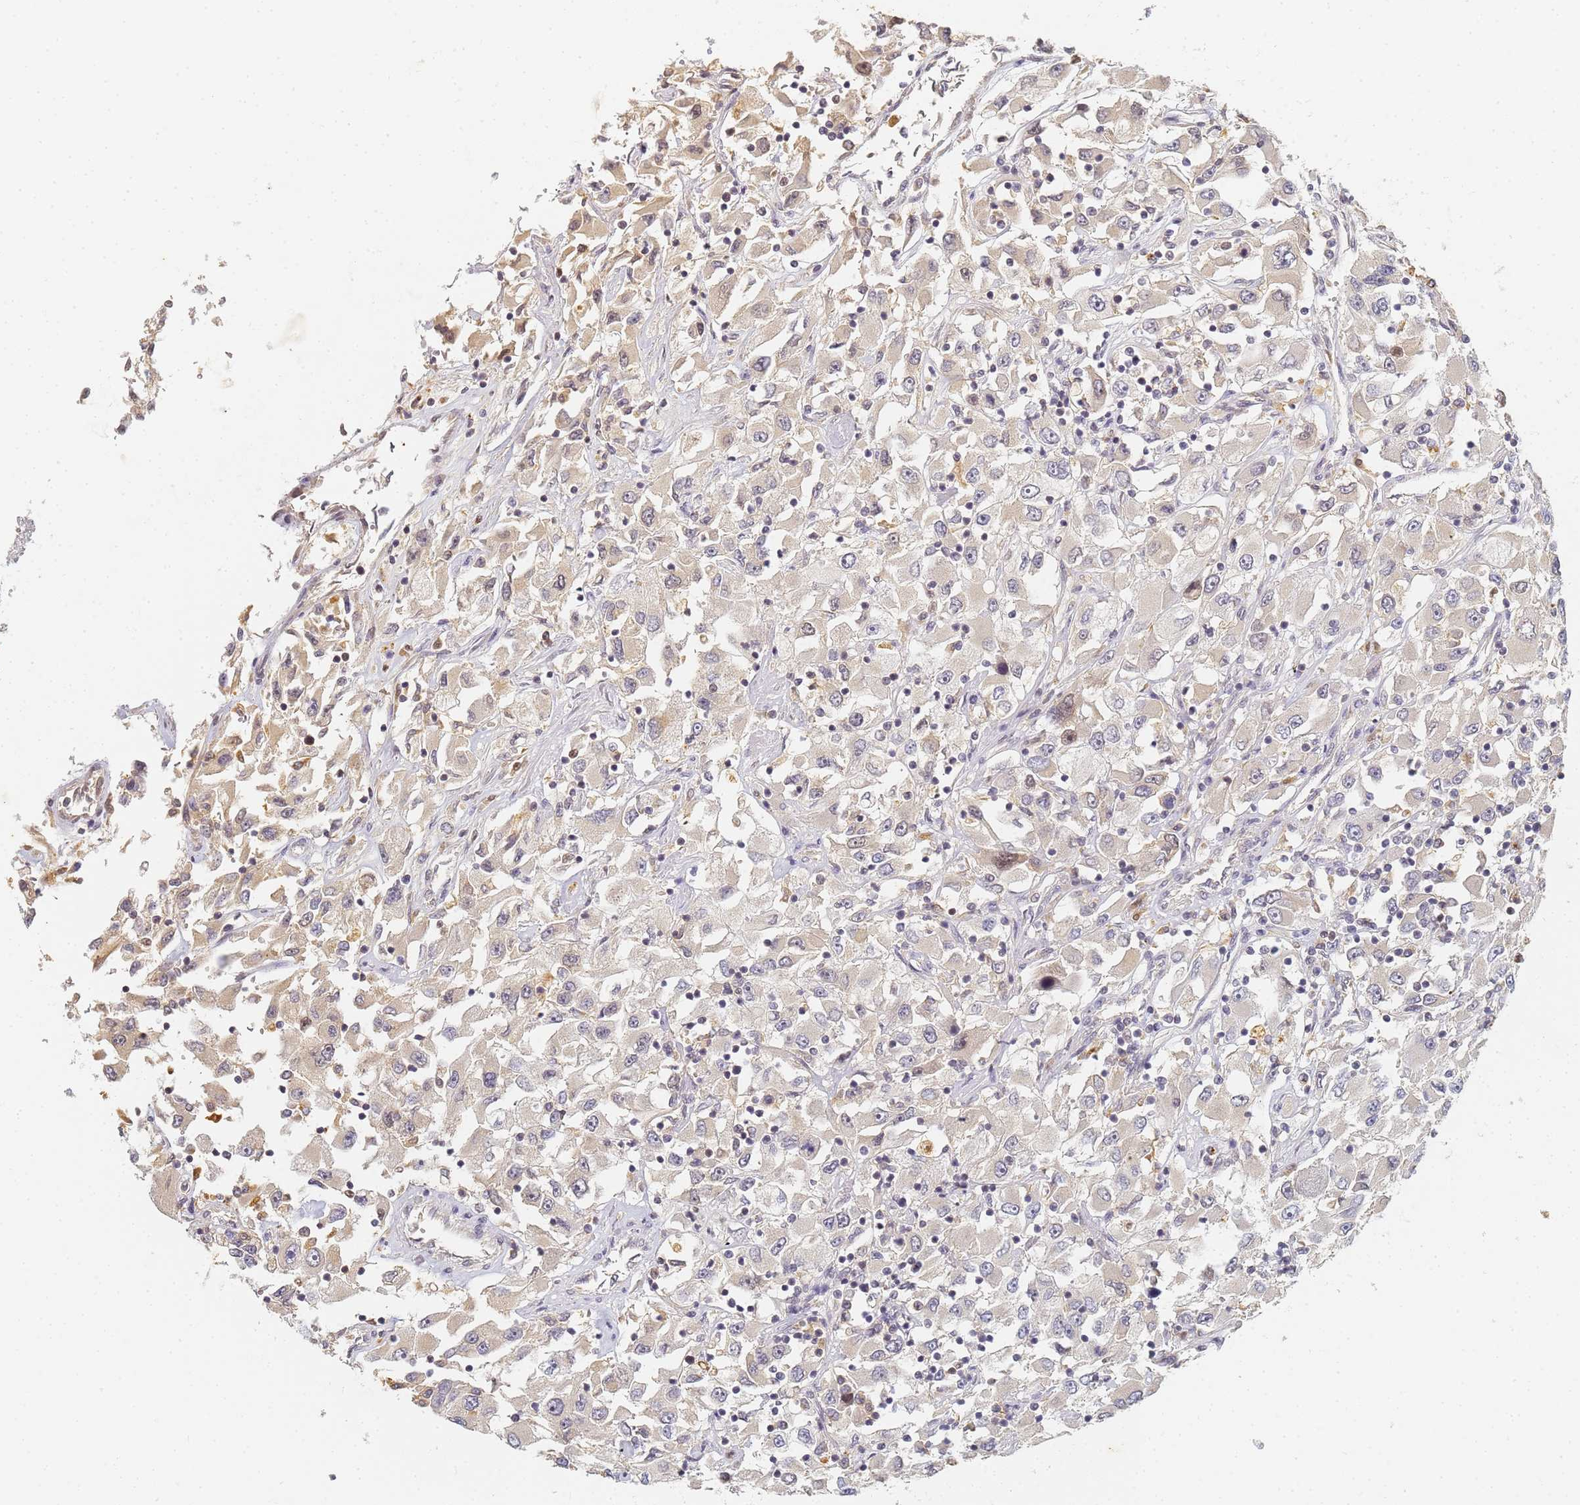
{"staining": {"intensity": "weak", "quantity": "<25%", "location": "cytoplasmic/membranous"}, "tissue": "renal cancer", "cell_type": "Tumor cells", "image_type": "cancer", "snomed": [{"axis": "morphology", "description": "Adenocarcinoma, NOS"}, {"axis": "topography", "description": "Kidney"}], "caption": "Immunohistochemistry (IHC) photomicrograph of renal cancer stained for a protein (brown), which demonstrates no expression in tumor cells.", "gene": "HMCES", "patient": {"sex": "female", "age": 52}}